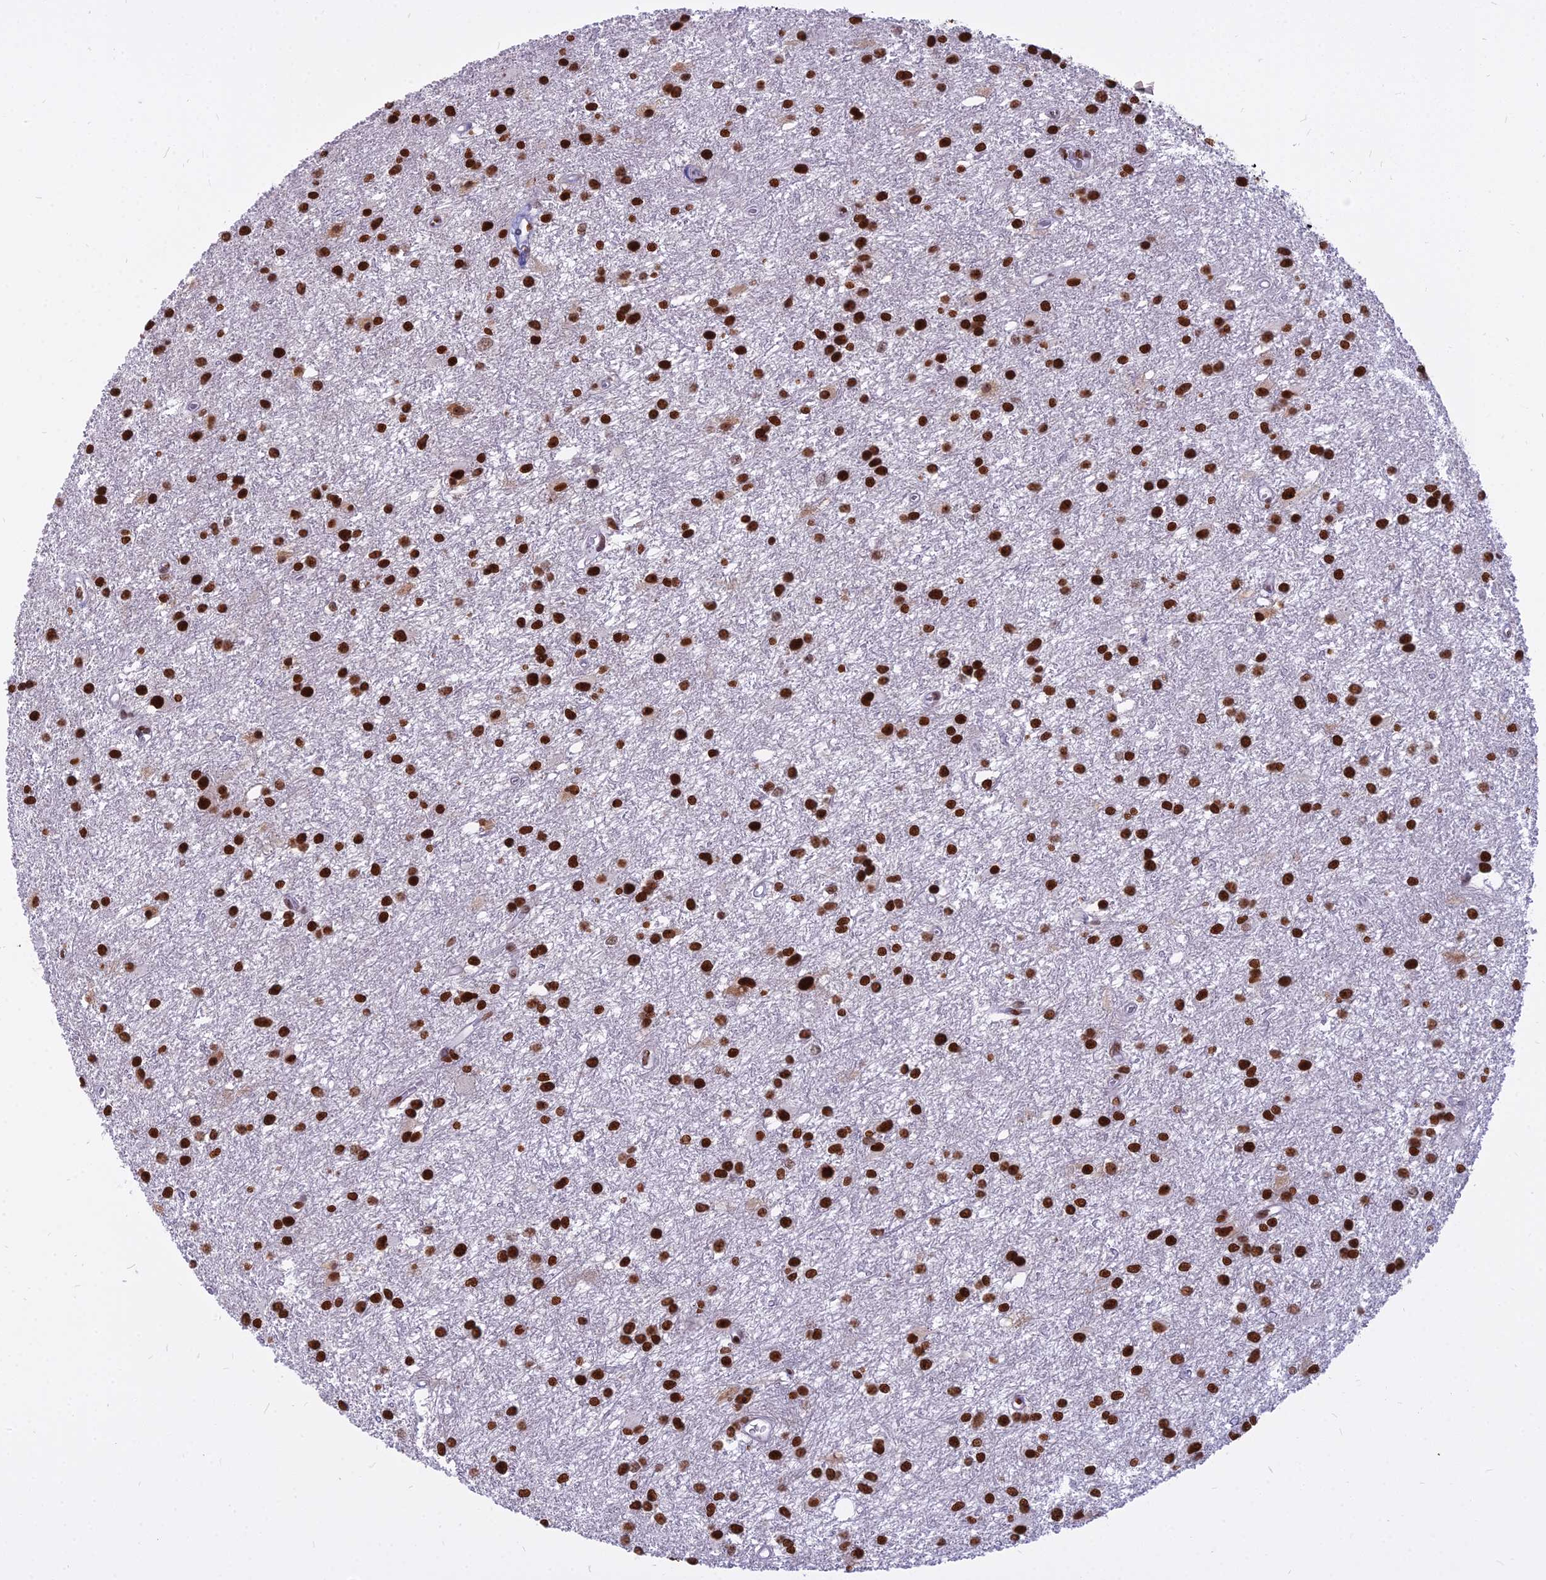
{"staining": {"intensity": "strong", "quantity": ">75%", "location": "nuclear"}, "tissue": "glioma", "cell_type": "Tumor cells", "image_type": "cancer", "snomed": [{"axis": "morphology", "description": "Glioma, malignant, High grade"}, {"axis": "topography", "description": "Brain"}], "caption": "A high-resolution photomicrograph shows IHC staining of high-grade glioma (malignant), which displays strong nuclear positivity in about >75% of tumor cells.", "gene": "PARP1", "patient": {"sex": "female", "age": 50}}